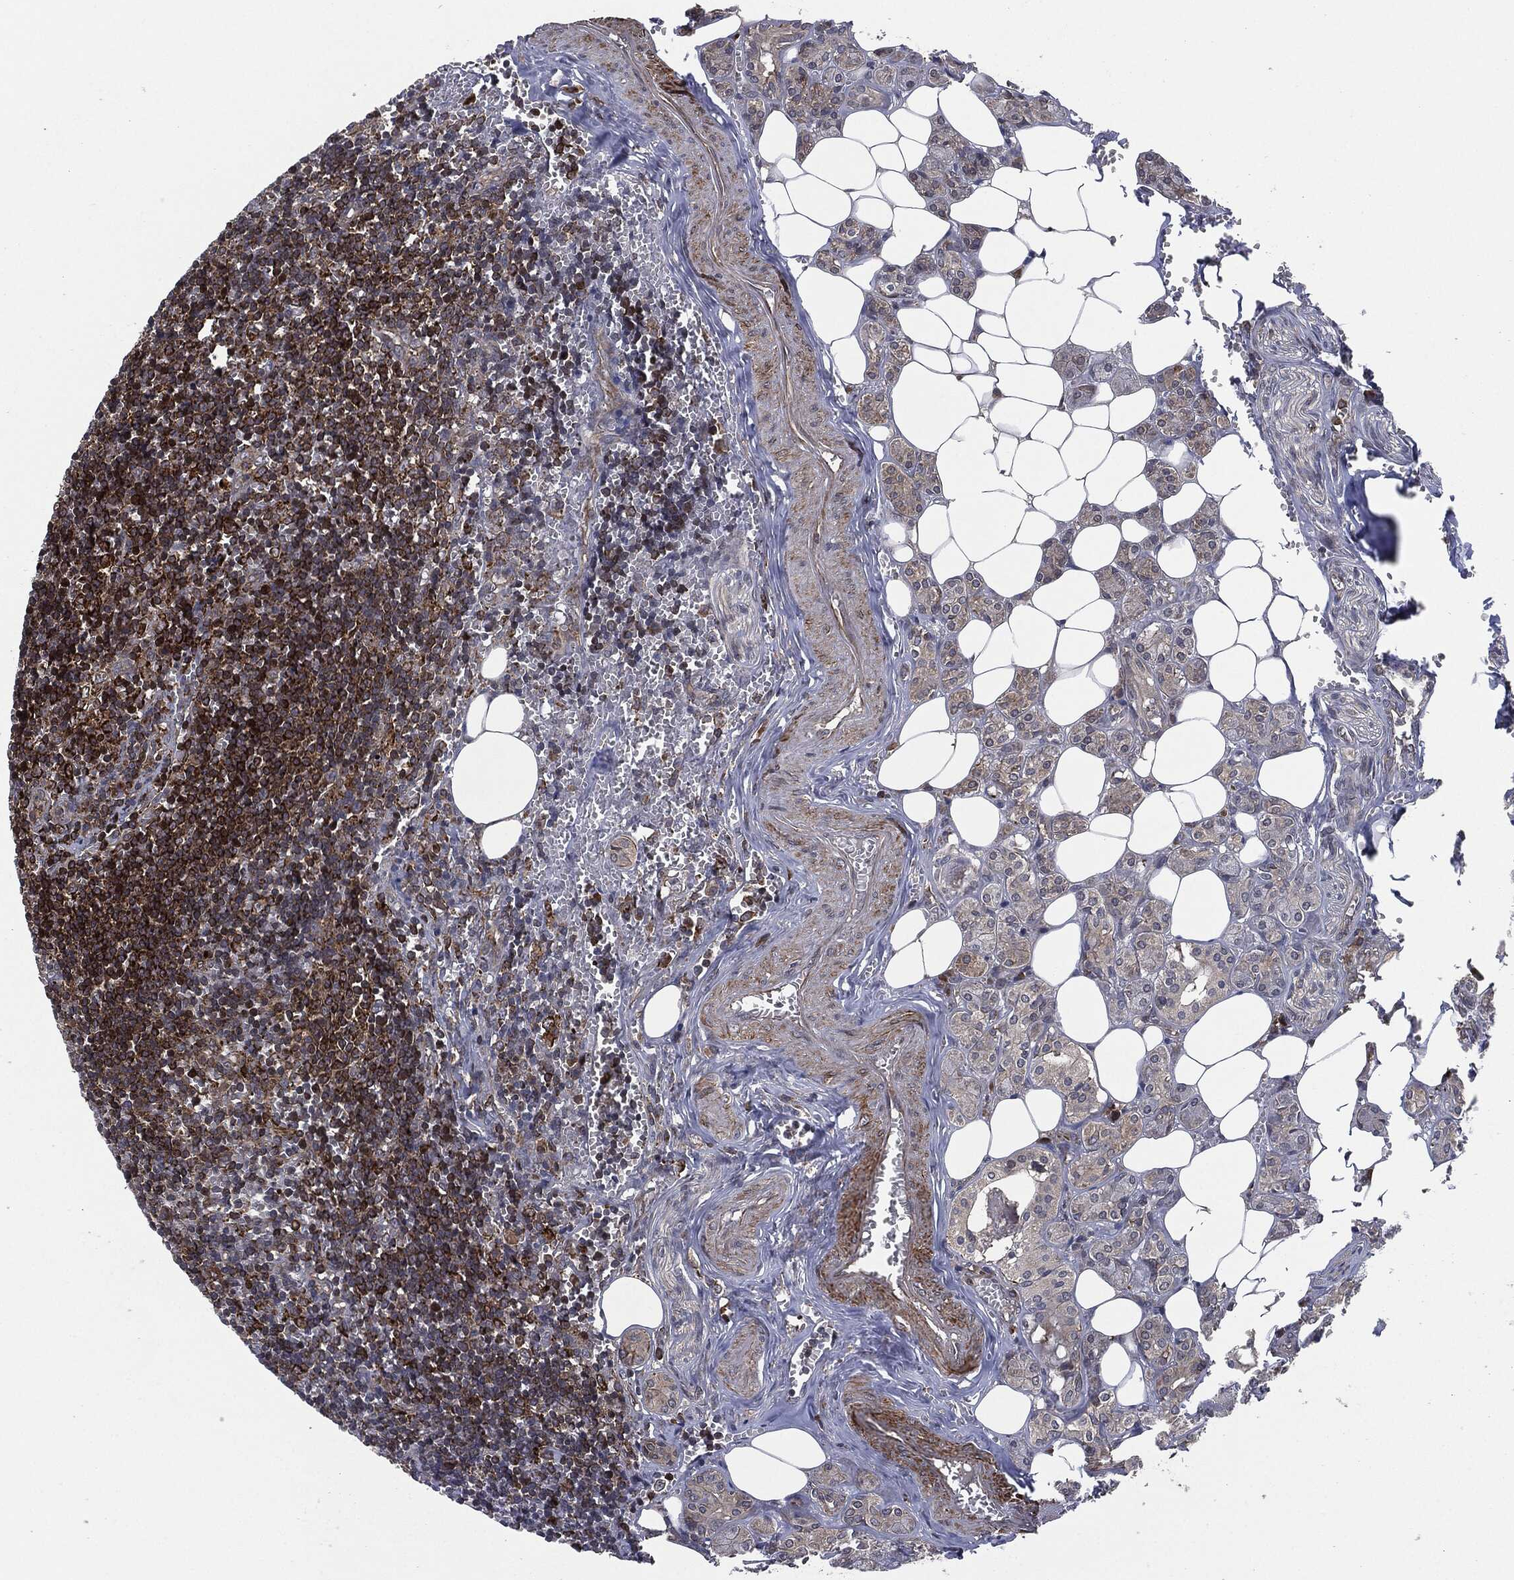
{"staining": {"intensity": "moderate", "quantity": "<25%", "location": "cytoplasmic/membranous"}, "tissue": "lymph node", "cell_type": "Germinal center cells", "image_type": "normal", "snomed": [{"axis": "morphology", "description": "Normal tissue, NOS"}, {"axis": "topography", "description": "Lymph node"}, {"axis": "topography", "description": "Salivary gland"}], "caption": "Germinal center cells show low levels of moderate cytoplasmic/membranous positivity in about <25% of cells in benign human lymph node. Nuclei are stained in blue.", "gene": "UBR1", "patient": {"sex": "male", "age": 78}}